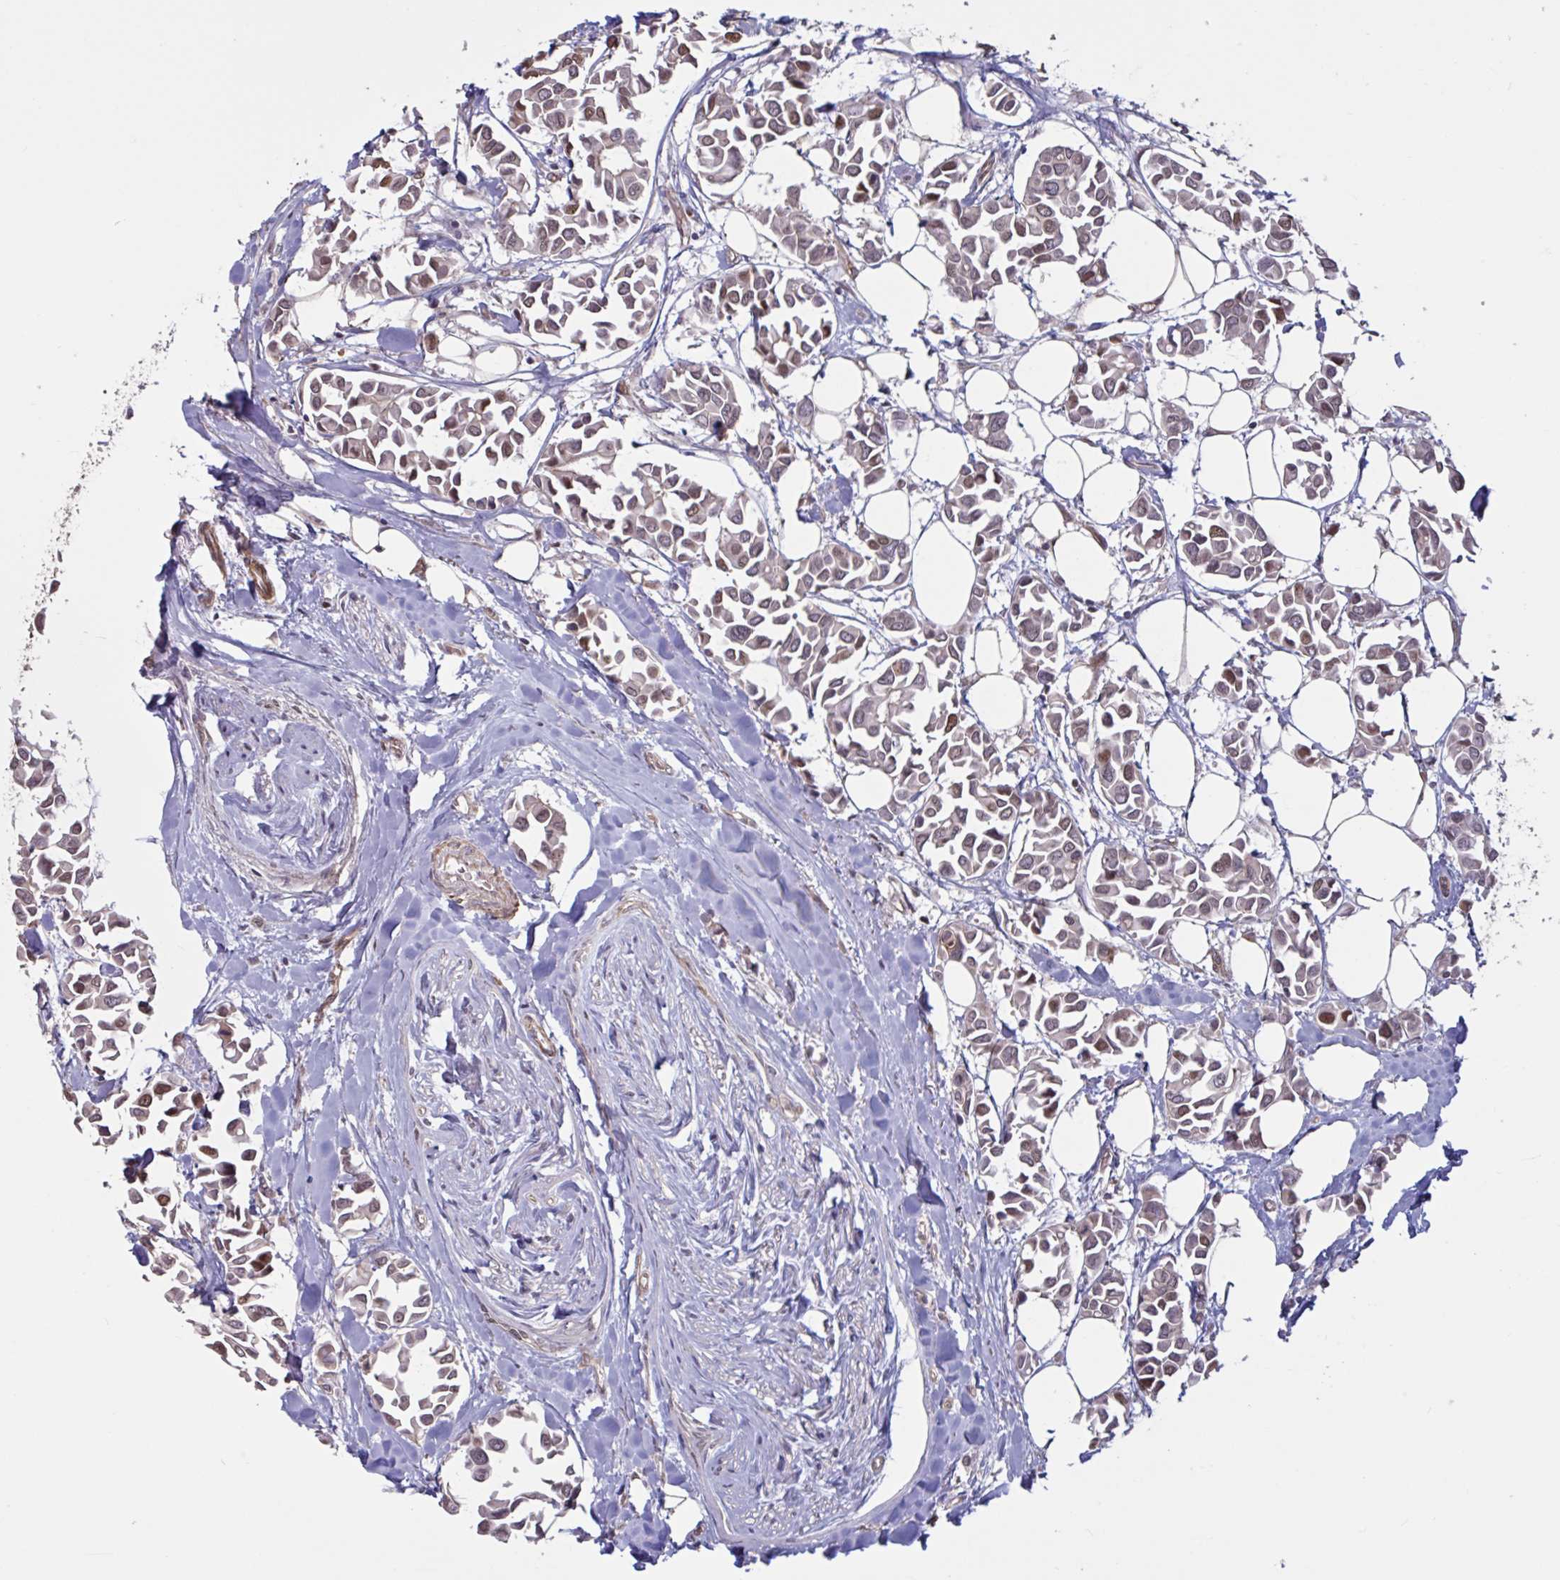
{"staining": {"intensity": "moderate", "quantity": "25%-75%", "location": "nuclear"}, "tissue": "breast cancer", "cell_type": "Tumor cells", "image_type": "cancer", "snomed": [{"axis": "morphology", "description": "Duct carcinoma"}, {"axis": "topography", "description": "Breast"}], "caption": "Tumor cells display moderate nuclear positivity in approximately 25%-75% of cells in breast invasive ductal carcinoma.", "gene": "IPO5", "patient": {"sex": "female", "age": 54}}